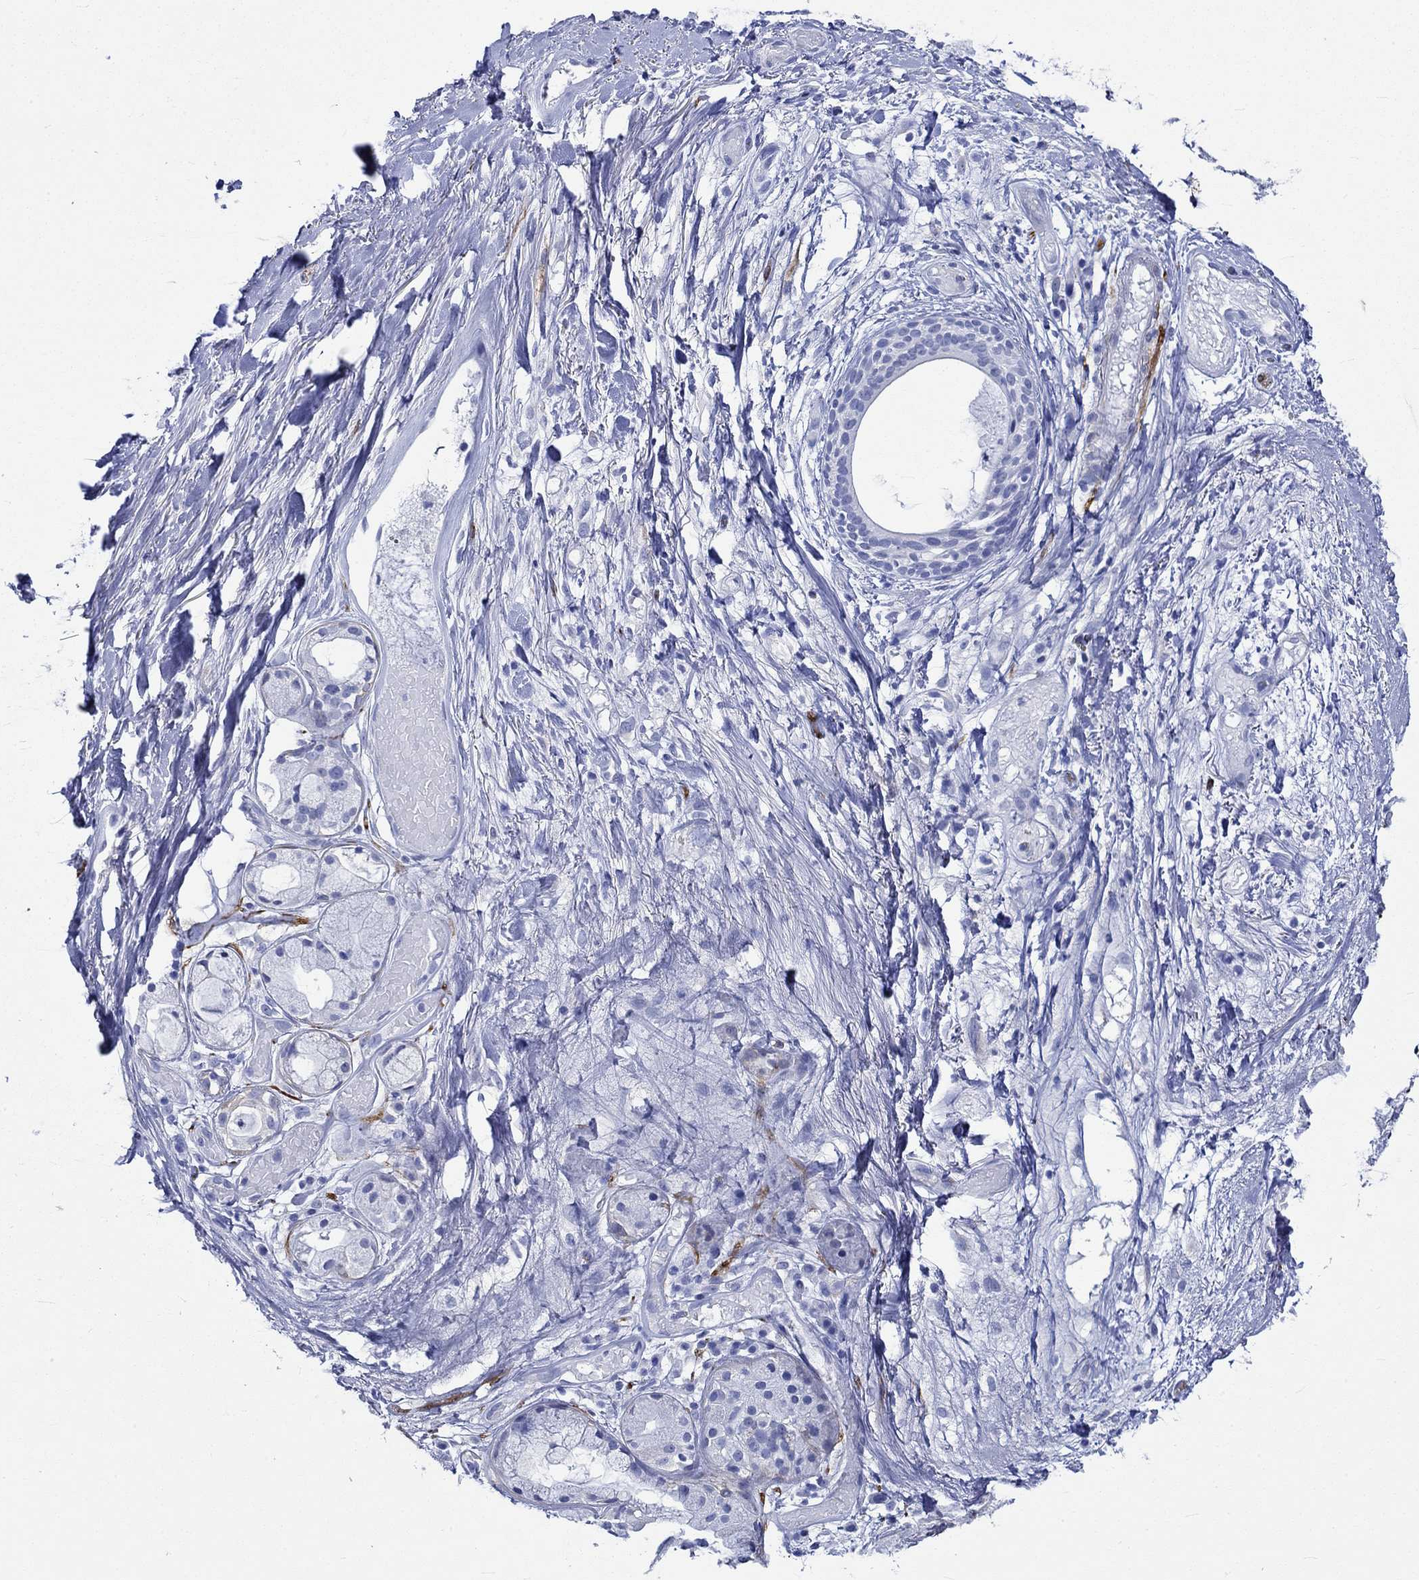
{"staining": {"intensity": "moderate", "quantity": ">75%", "location": "cytoplasmic/membranous"}, "tissue": "adipose tissue", "cell_type": "Adipocytes", "image_type": "normal", "snomed": [{"axis": "morphology", "description": "Normal tissue, NOS"}, {"axis": "topography", "description": "Cartilage tissue"}], "caption": "Unremarkable adipose tissue shows moderate cytoplasmic/membranous staining in about >75% of adipocytes, visualized by immunohistochemistry. The protein of interest is shown in brown color, while the nuclei are stained blue.", "gene": "CRYAB", "patient": {"sex": "male", "age": 62}}